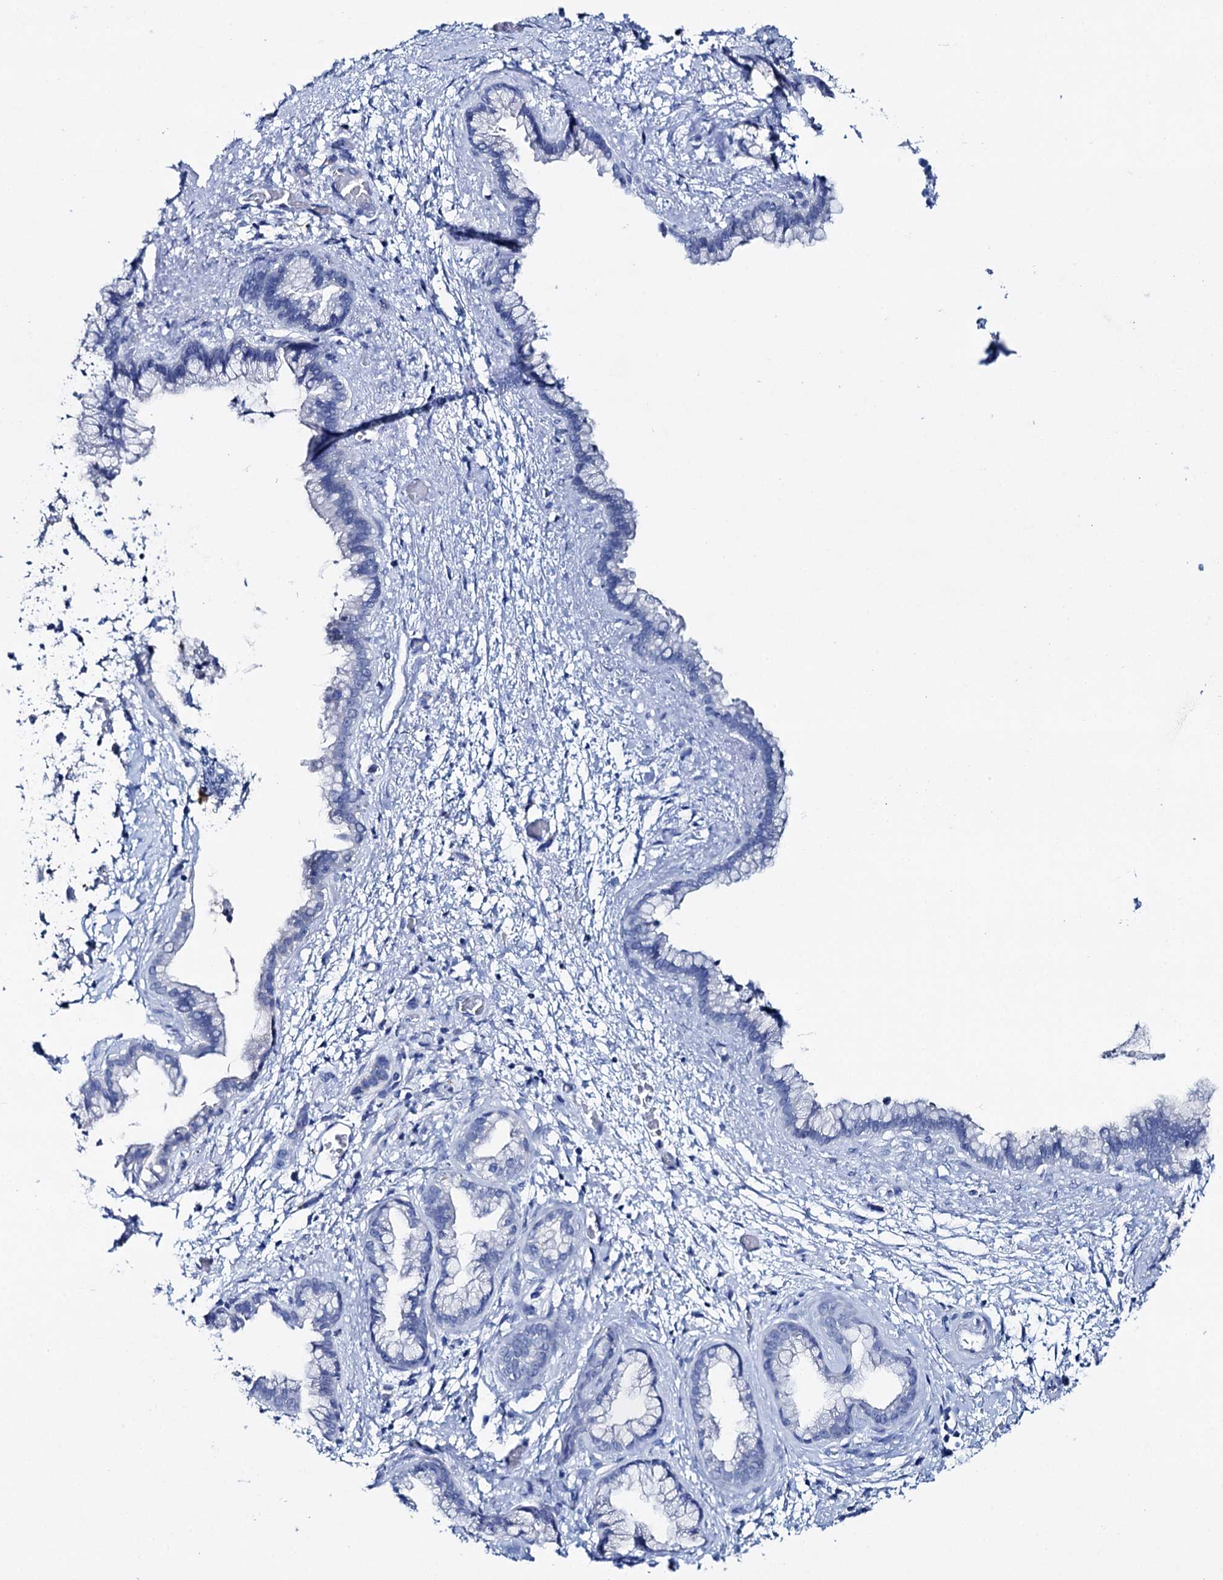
{"staining": {"intensity": "negative", "quantity": "none", "location": "none"}, "tissue": "pancreatic cancer", "cell_type": "Tumor cells", "image_type": "cancer", "snomed": [{"axis": "morphology", "description": "Adenocarcinoma, NOS"}, {"axis": "topography", "description": "Pancreas"}], "caption": "Immunohistochemistry (IHC) photomicrograph of neoplastic tissue: human pancreatic cancer stained with DAB exhibits no significant protein expression in tumor cells. Nuclei are stained in blue.", "gene": "BRINP1", "patient": {"sex": "female", "age": 78}}